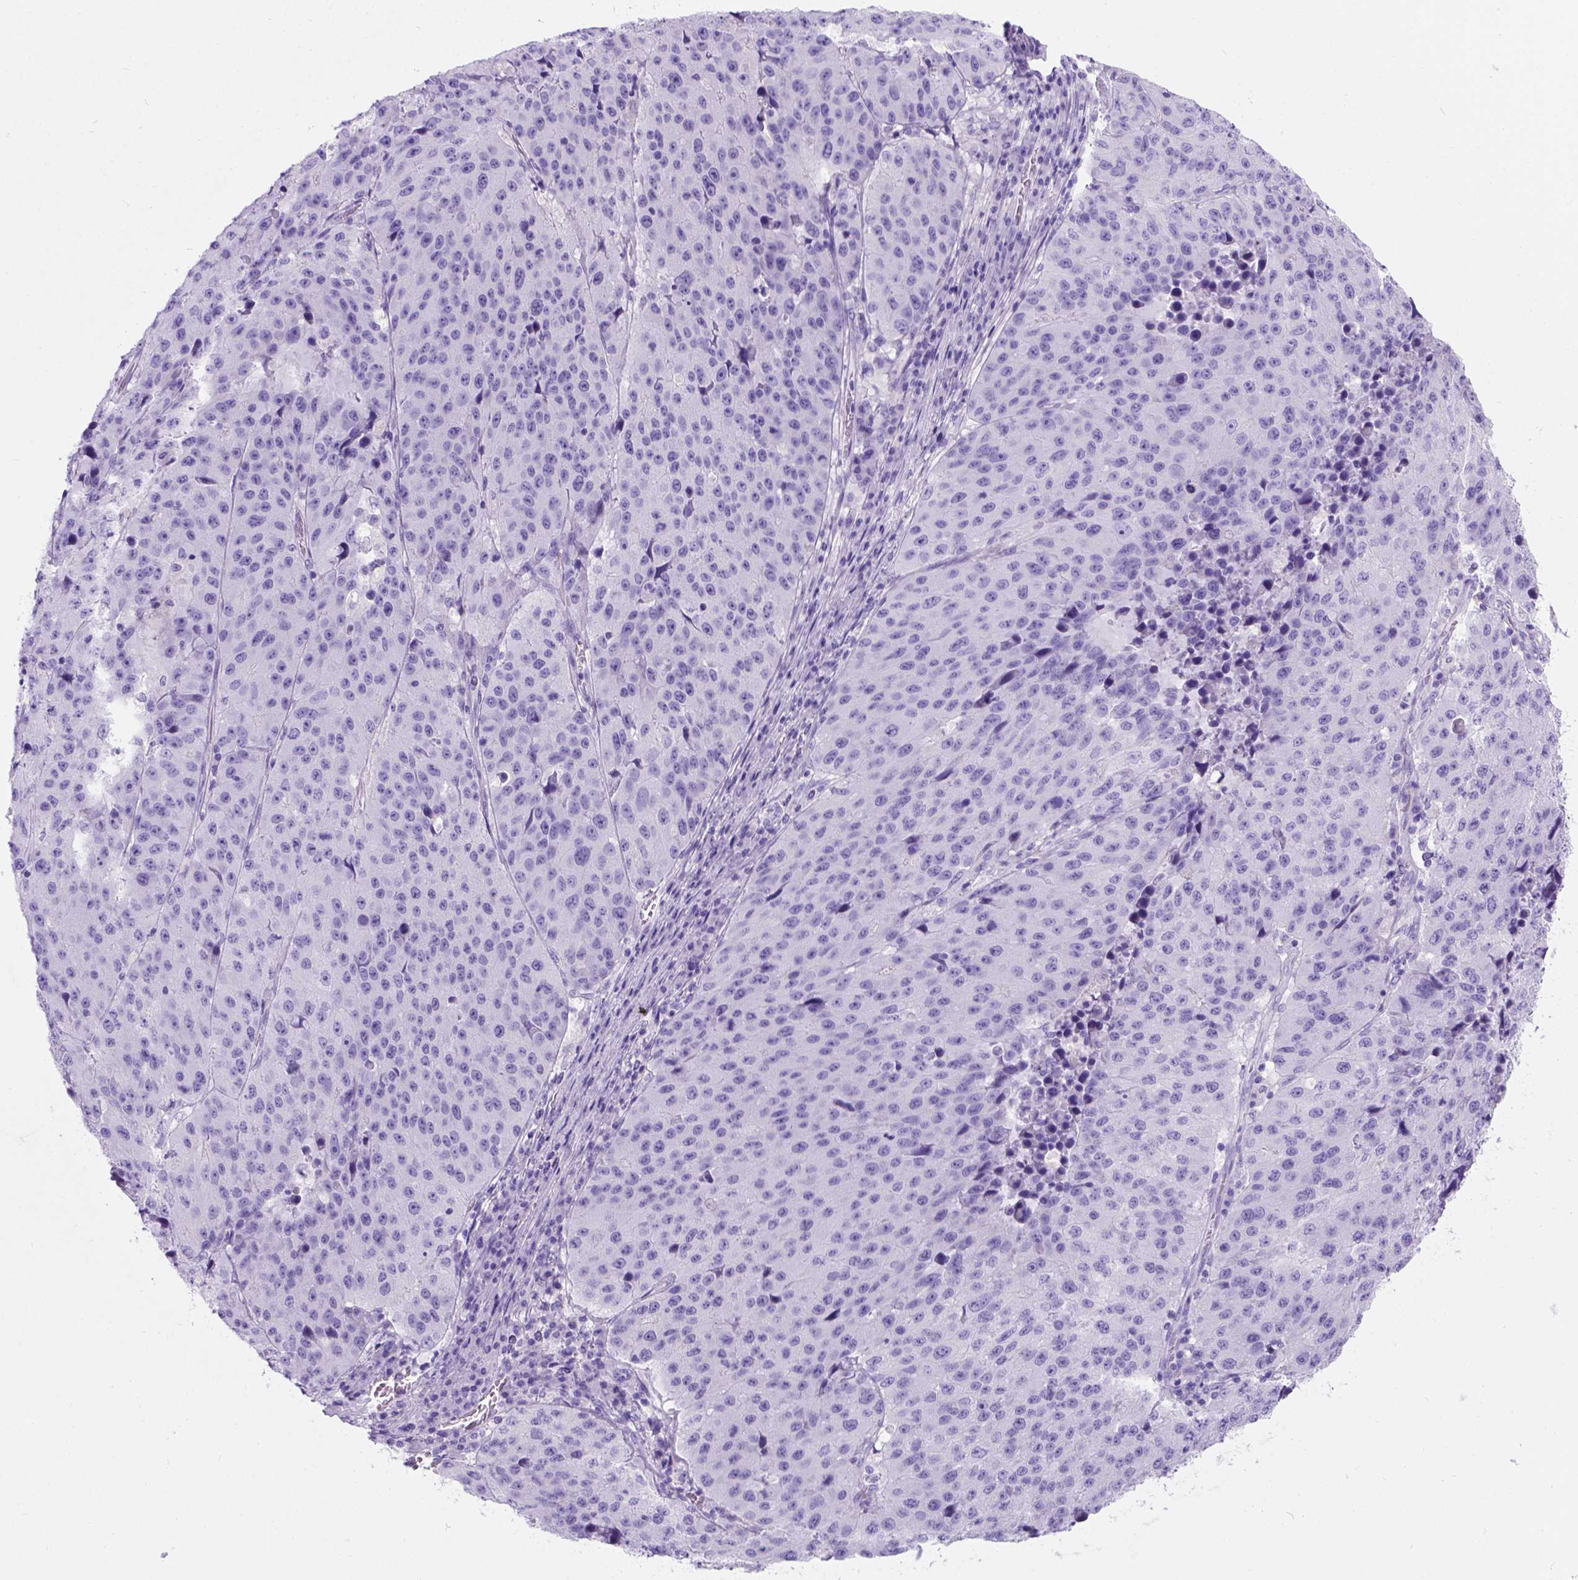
{"staining": {"intensity": "negative", "quantity": "none", "location": "none"}, "tissue": "stomach cancer", "cell_type": "Tumor cells", "image_type": "cancer", "snomed": [{"axis": "morphology", "description": "Adenocarcinoma, NOS"}, {"axis": "topography", "description": "Stomach"}], "caption": "The micrograph shows no significant staining in tumor cells of stomach cancer.", "gene": "C7orf57", "patient": {"sex": "male", "age": 71}}